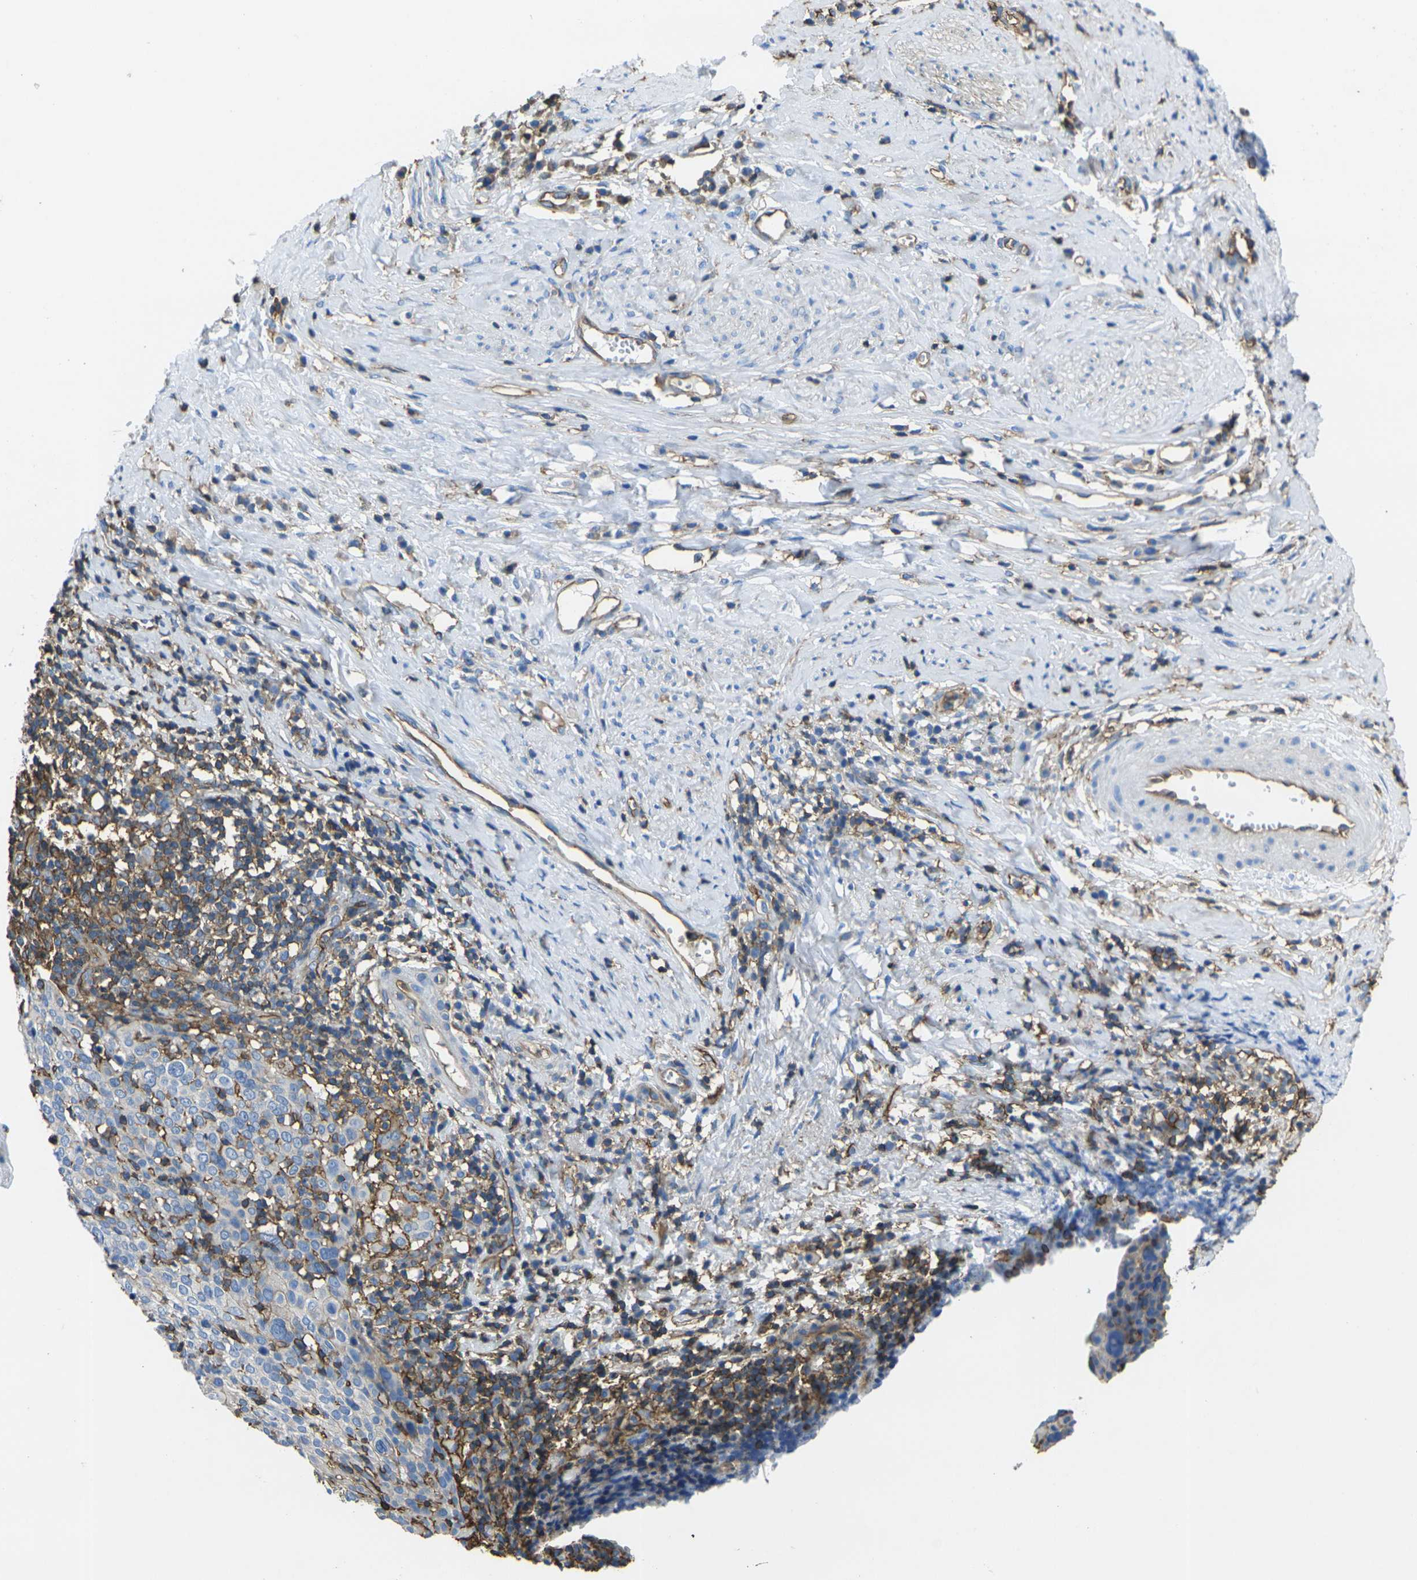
{"staining": {"intensity": "negative", "quantity": "none", "location": "none"}, "tissue": "cervical cancer", "cell_type": "Tumor cells", "image_type": "cancer", "snomed": [{"axis": "morphology", "description": "Squamous cell carcinoma, NOS"}, {"axis": "topography", "description": "Cervix"}], "caption": "Immunohistochemistry of human cervical squamous cell carcinoma exhibits no staining in tumor cells.", "gene": "FAM110D", "patient": {"sex": "female", "age": 40}}